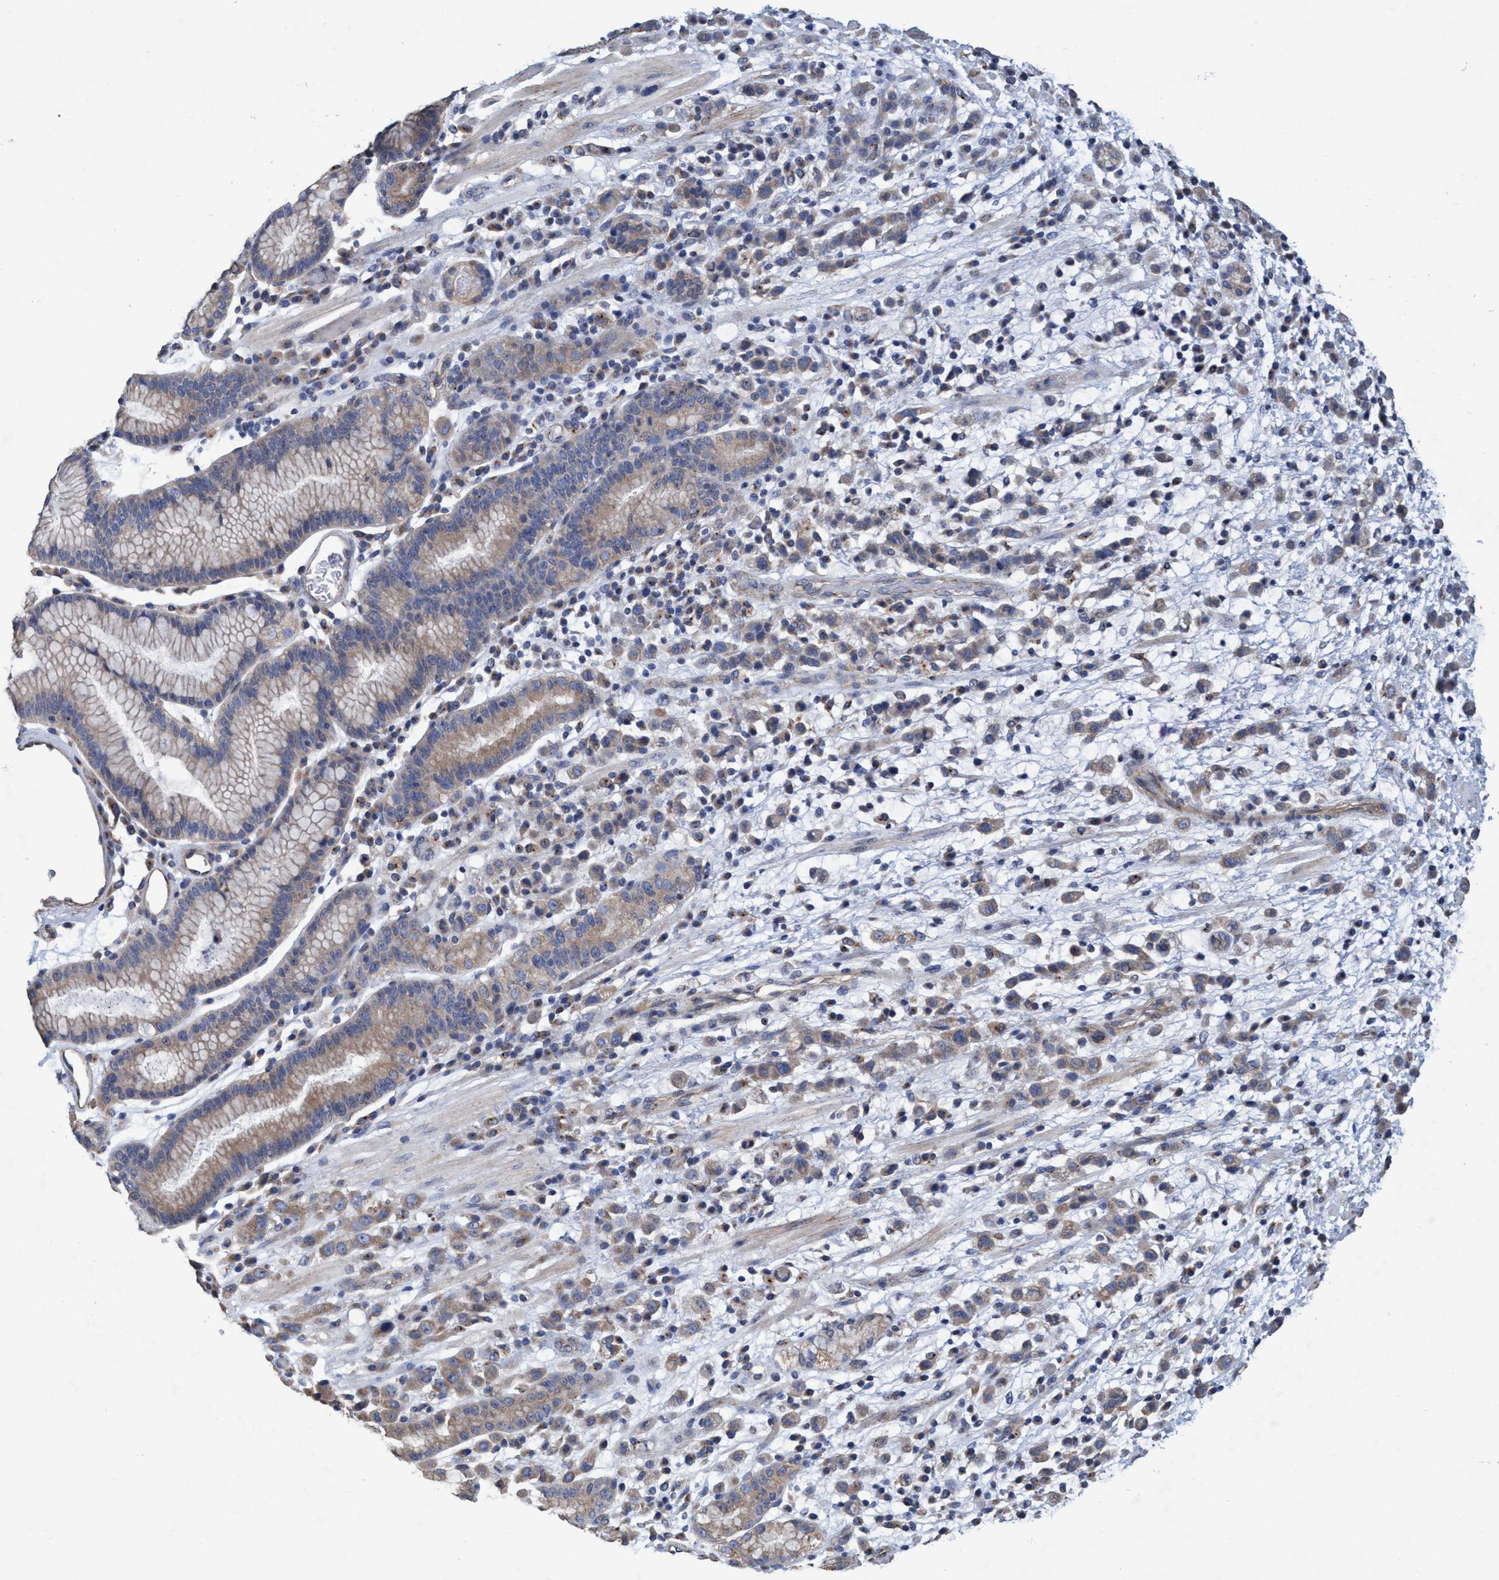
{"staining": {"intensity": "weak", "quantity": ">75%", "location": "cytoplasmic/membranous"}, "tissue": "stomach cancer", "cell_type": "Tumor cells", "image_type": "cancer", "snomed": [{"axis": "morphology", "description": "Adenocarcinoma, NOS"}, {"axis": "topography", "description": "Stomach, lower"}], "caption": "Tumor cells demonstrate low levels of weak cytoplasmic/membranous positivity in about >75% of cells in stomach adenocarcinoma.", "gene": "BICD2", "patient": {"sex": "male", "age": 88}}